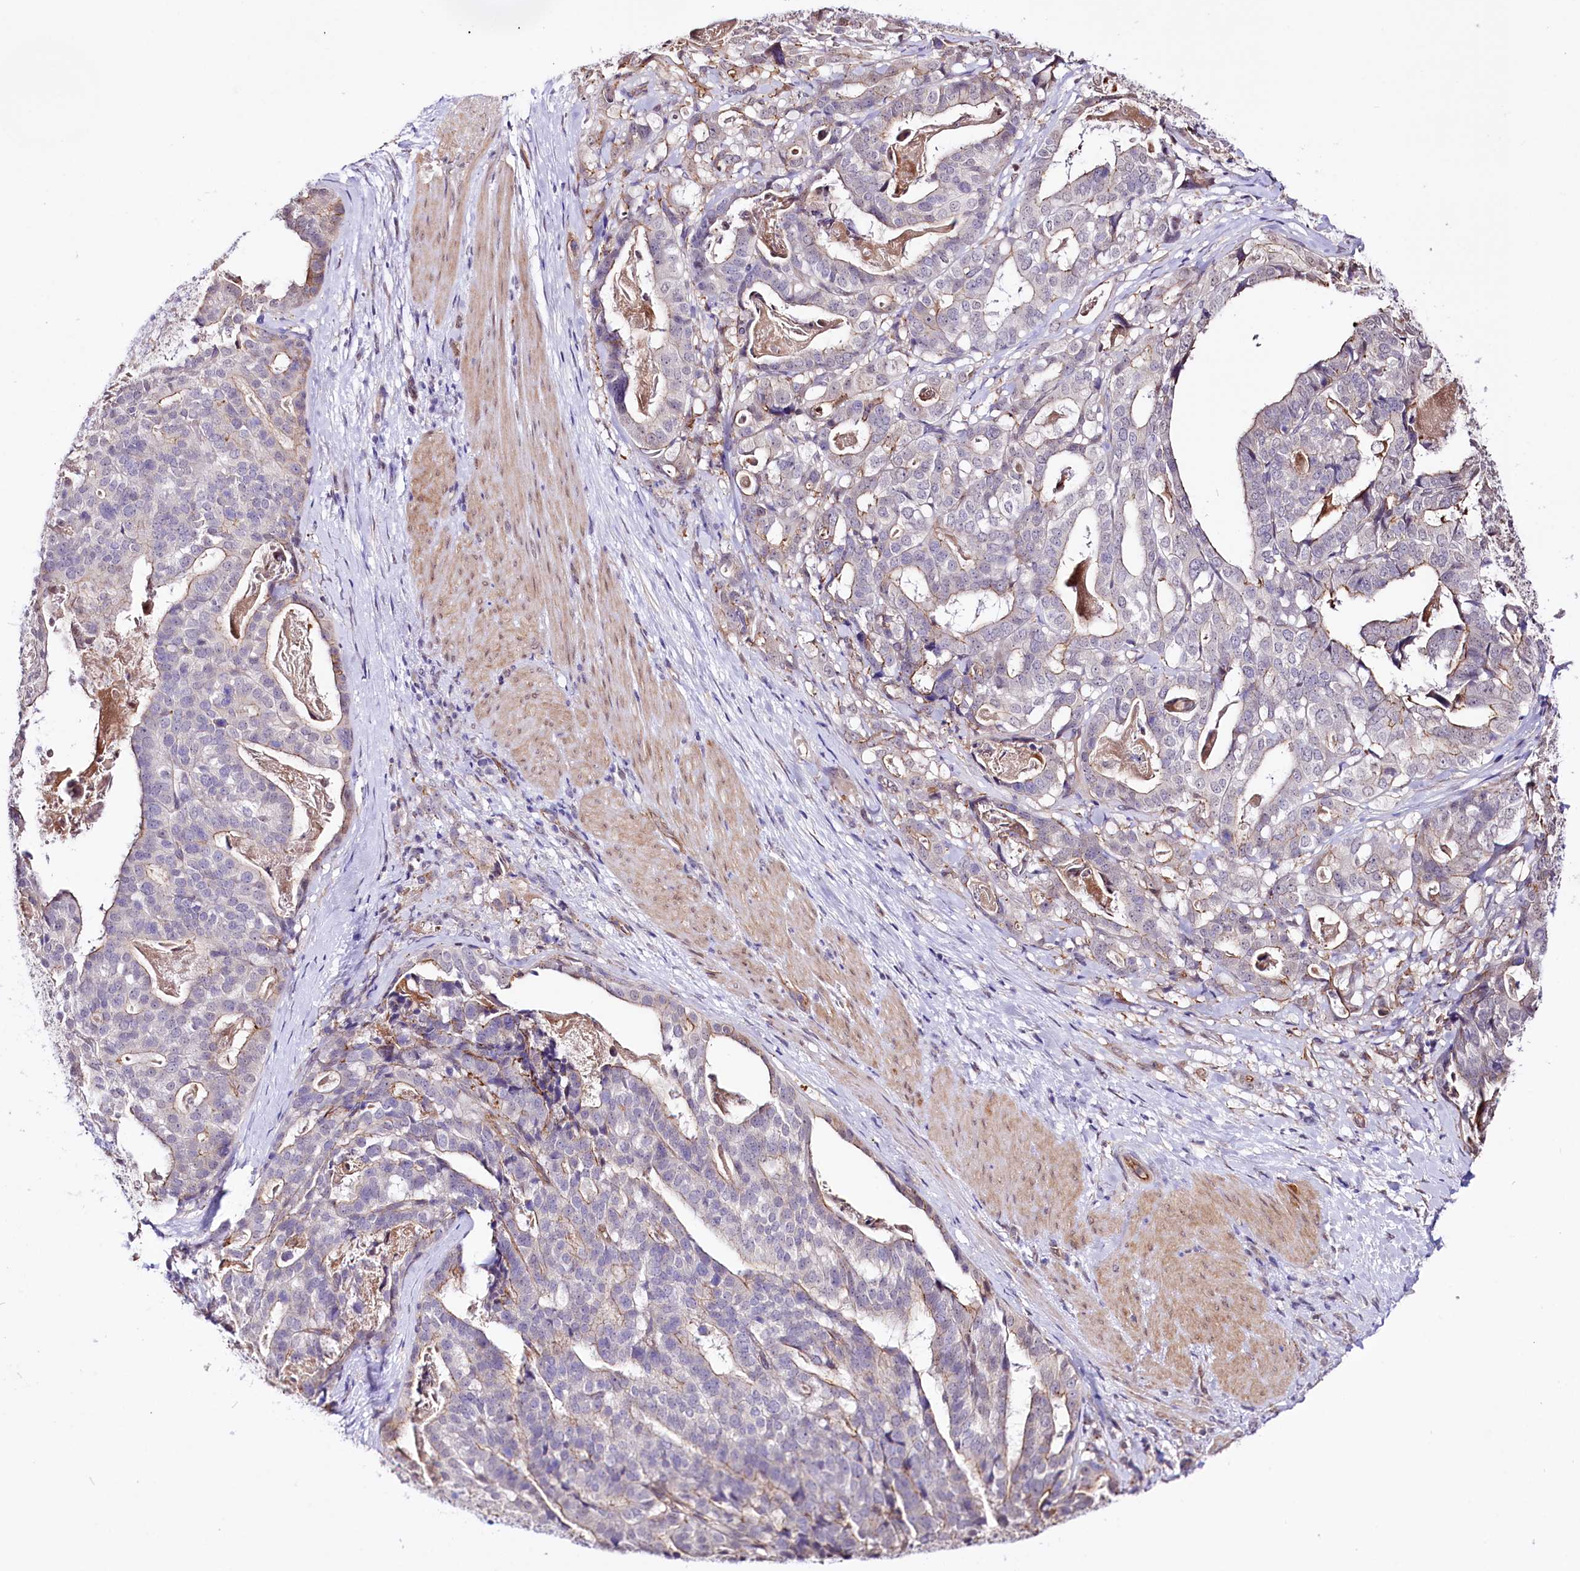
{"staining": {"intensity": "weak", "quantity": "<25%", "location": "cytoplasmic/membranous"}, "tissue": "stomach cancer", "cell_type": "Tumor cells", "image_type": "cancer", "snomed": [{"axis": "morphology", "description": "Adenocarcinoma, NOS"}, {"axis": "topography", "description": "Stomach"}], "caption": "DAB immunohistochemical staining of human stomach cancer shows no significant positivity in tumor cells.", "gene": "ST7", "patient": {"sex": "male", "age": 48}}